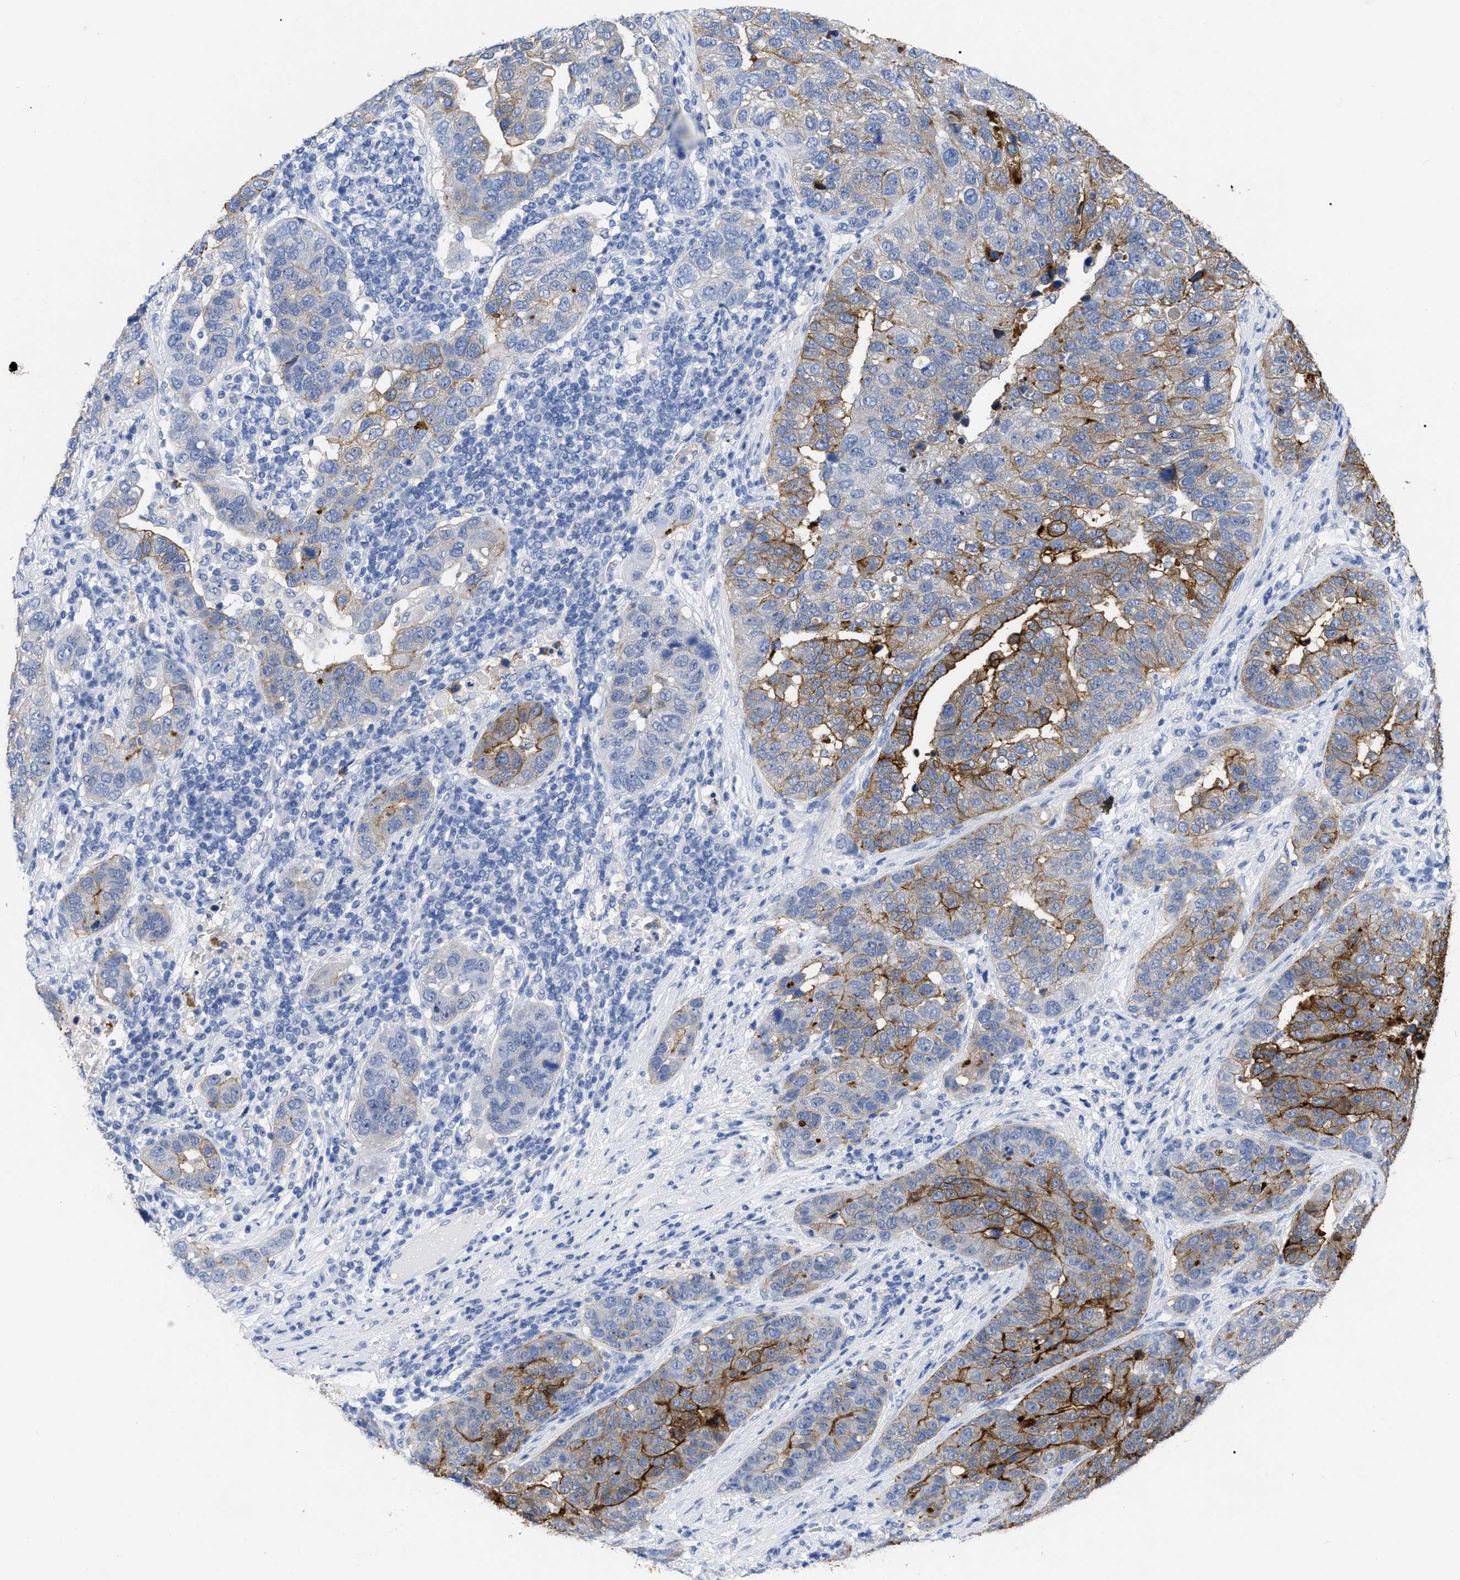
{"staining": {"intensity": "moderate", "quantity": "<25%", "location": "cytoplasmic/membranous"}, "tissue": "pancreatic cancer", "cell_type": "Tumor cells", "image_type": "cancer", "snomed": [{"axis": "morphology", "description": "Adenocarcinoma, NOS"}, {"axis": "topography", "description": "Pancreas"}], "caption": "About <25% of tumor cells in human pancreatic adenocarcinoma reveal moderate cytoplasmic/membranous protein staining as visualized by brown immunohistochemical staining.", "gene": "ANXA13", "patient": {"sex": "female", "age": 61}}